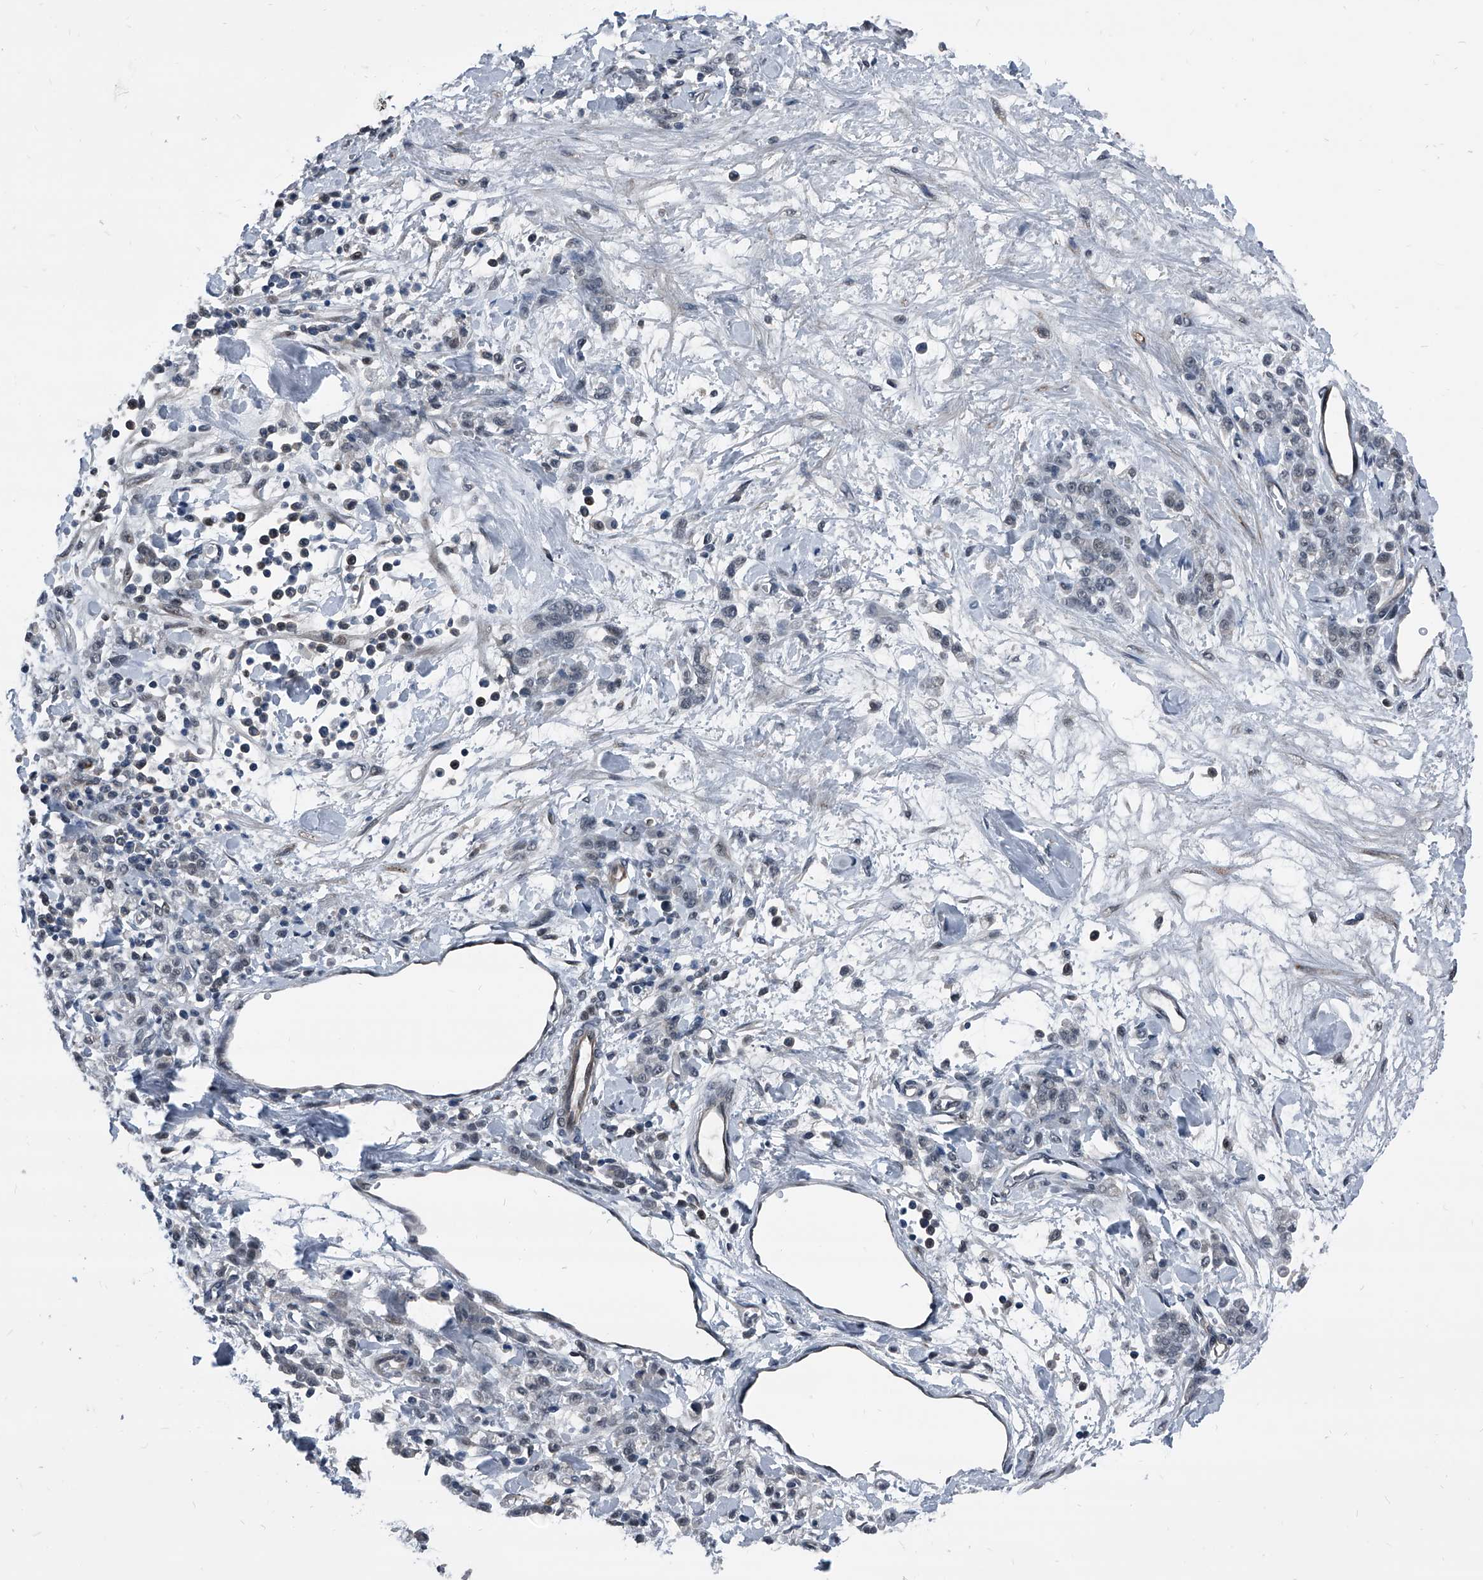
{"staining": {"intensity": "negative", "quantity": "none", "location": "none"}, "tissue": "stomach cancer", "cell_type": "Tumor cells", "image_type": "cancer", "snomed": [{"axis": "morphology", "description": "Normal tissue, NOS"}, {"axis": "morphology", "description": "Adenocarcinoma, NOS"}, {"axis": "topography", "description": "Stomach"}], "caption": "Immunohistochemical staining of stomach cancer demonstrates no significant positivity in tumor cells.", "gene": "MEN1", "patient": {"sex": "male", "age": 82}}